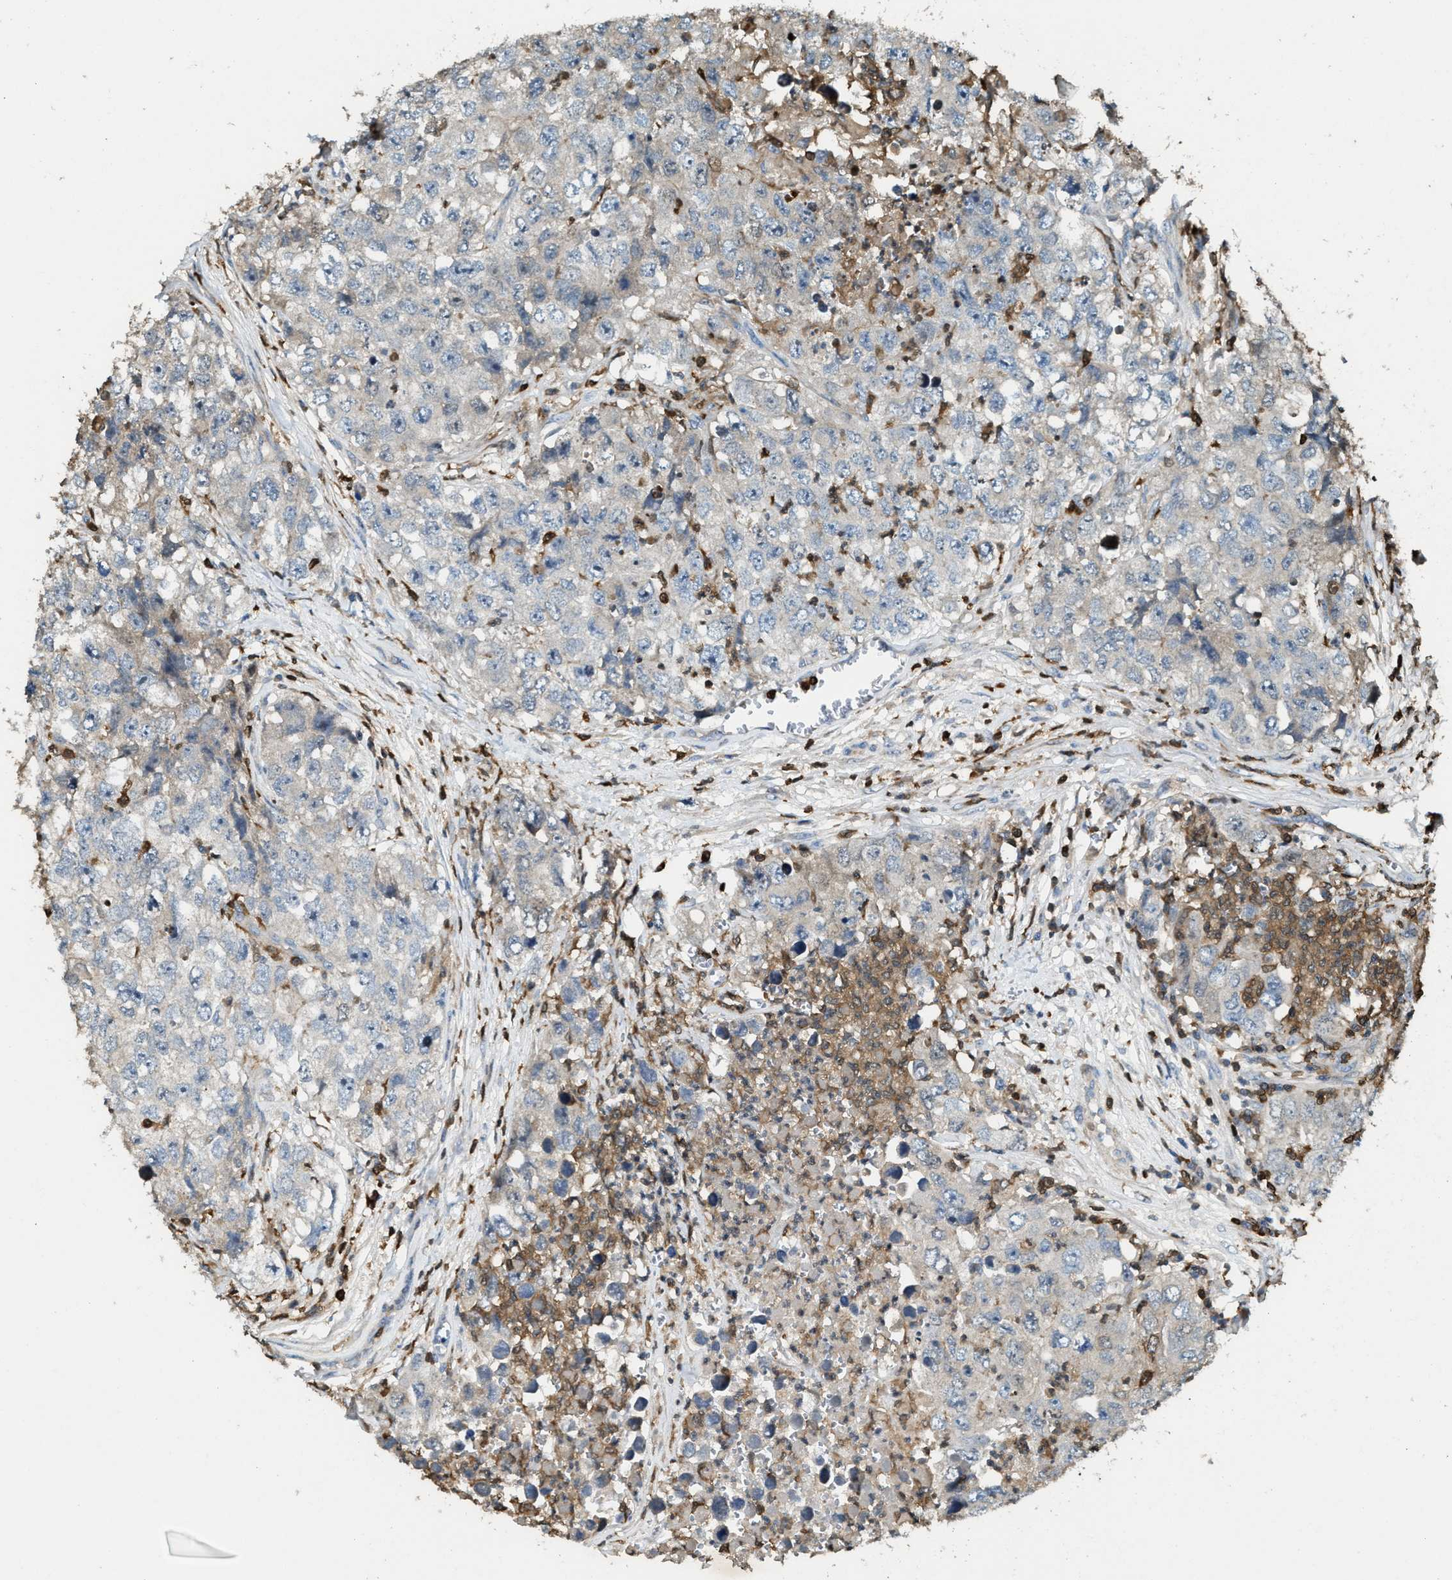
{"staining": {"intensity": "negative", "quantity": "none", "location": "none"}, "tissue": "testis cancer", "cell_type": "Tumor cells", "image_type": "cancer", "snomed": [{"axis": "morphology", "description": "Seminoma, NOS"}, {"axis": "morphology", "description": "Carcinoma, Embryonal, NOS"}, {"axis": "topography", "description": "Testis"}], "caption": "High power microscopy micrograph of an immunohistochemistry (IHC) image of testis seminoma, revealing no significant staining in tumor cells.", "gene": "SERPINB5", "patient": {"sex": "male", "age": 43}}